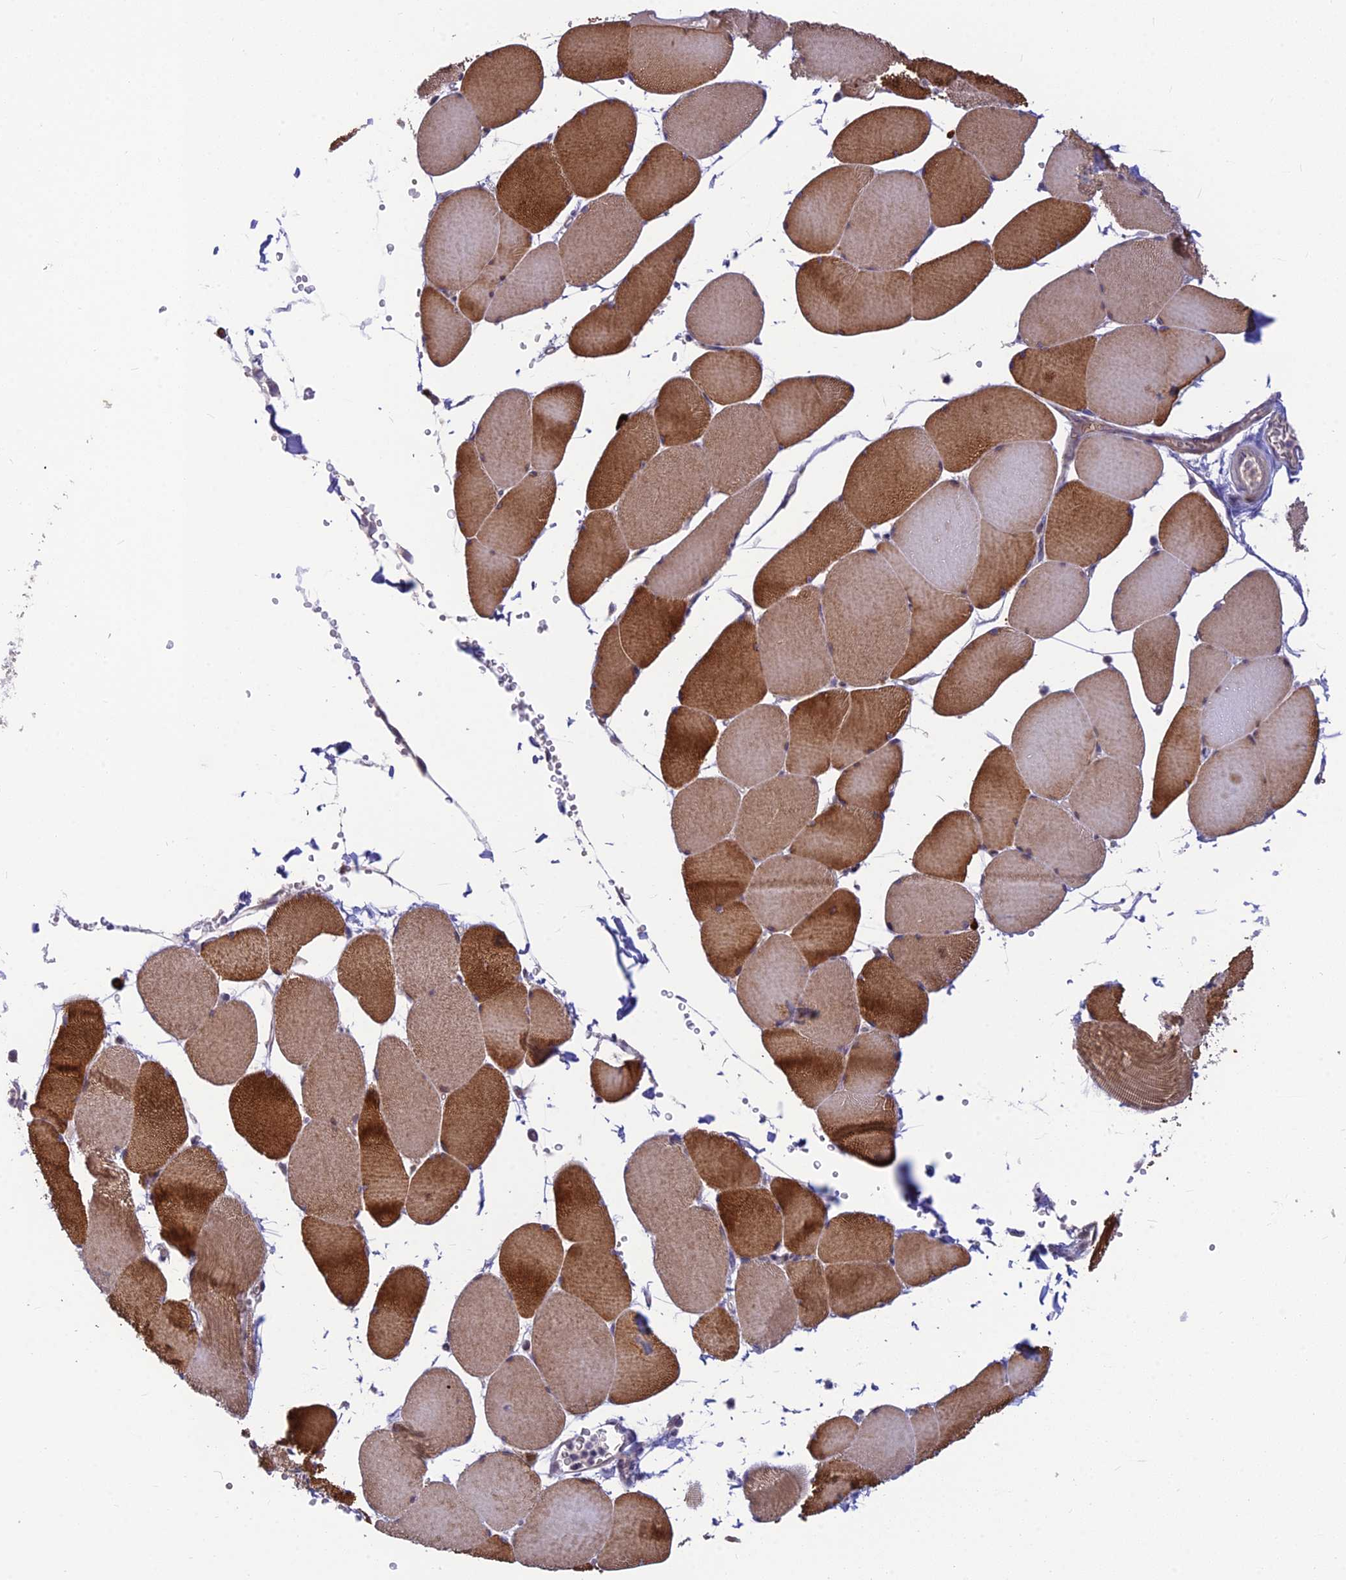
{"staining": {"intensity": "strong", "quantity": "25%-75%", "location": "cytoplasmic/membranous"}, "tissue": "skeletal muscle", "cell_type": "Myocytes", "image_type": "normal", "snomed": [{"axis": "morphology", "description": "Normal tissue, NOS"}, {"axis": "topography", "description": "Skeletal muscle"}, {"axis": "topography", "description": "Head-Neck"}], "caption": "DAB (3,3'-diaminobenzidine) immunohistochemical staining of benign skeletal muscle reveals strong cytoplasmic/membranous protein staining in approximately 25%-75% of myocytes.", "gene": "ASPDH", "patient": {"sex": "male", "age": 66}}